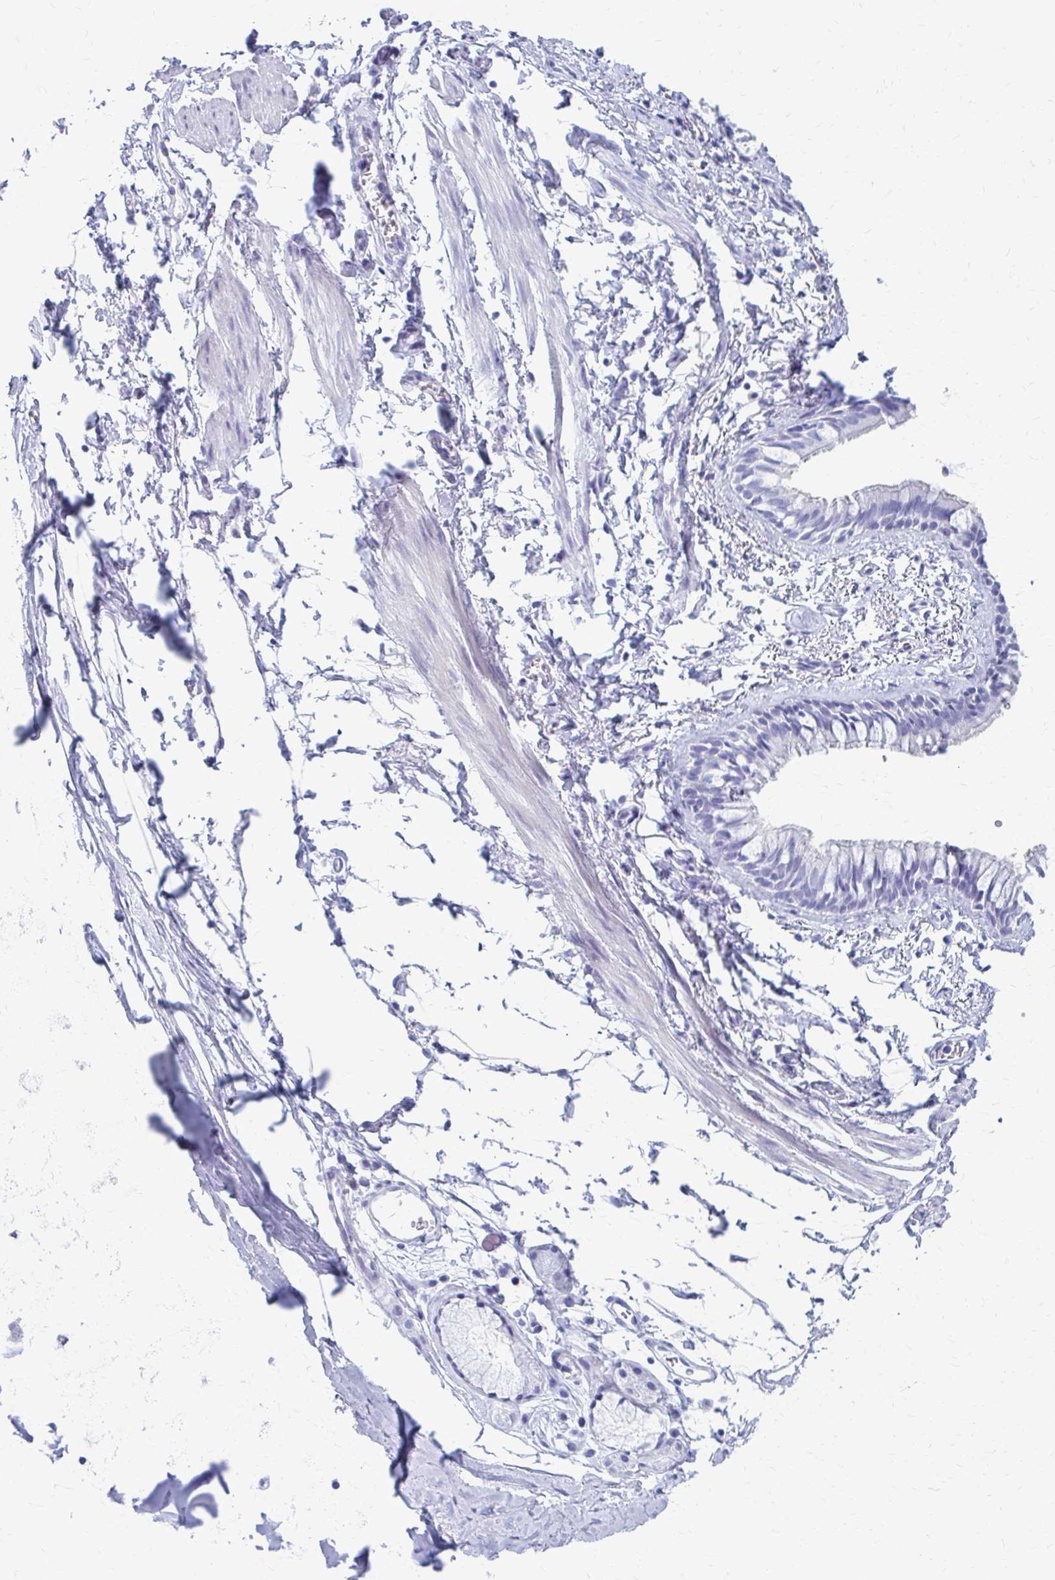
{"staining": {"intensity": "weak", "quantity": "<25%", "location": "cytoplasmic/membranous"}, "tissue": "bronchus", "cell_type": "Respiratory epithelial cells", "image_type": "normal", "snomed": [{"axis": "morphology", "description": "Normal tissue, NOS"}, {"axis": "topography", "description": "Bronchus"}], "caption": "Immunohistochemical staining of benign human bronchus shows no significant positivity in respiratory epithelial cells.", "gene": "CELF5", "patient": {"sex": "female", "age": 59}}